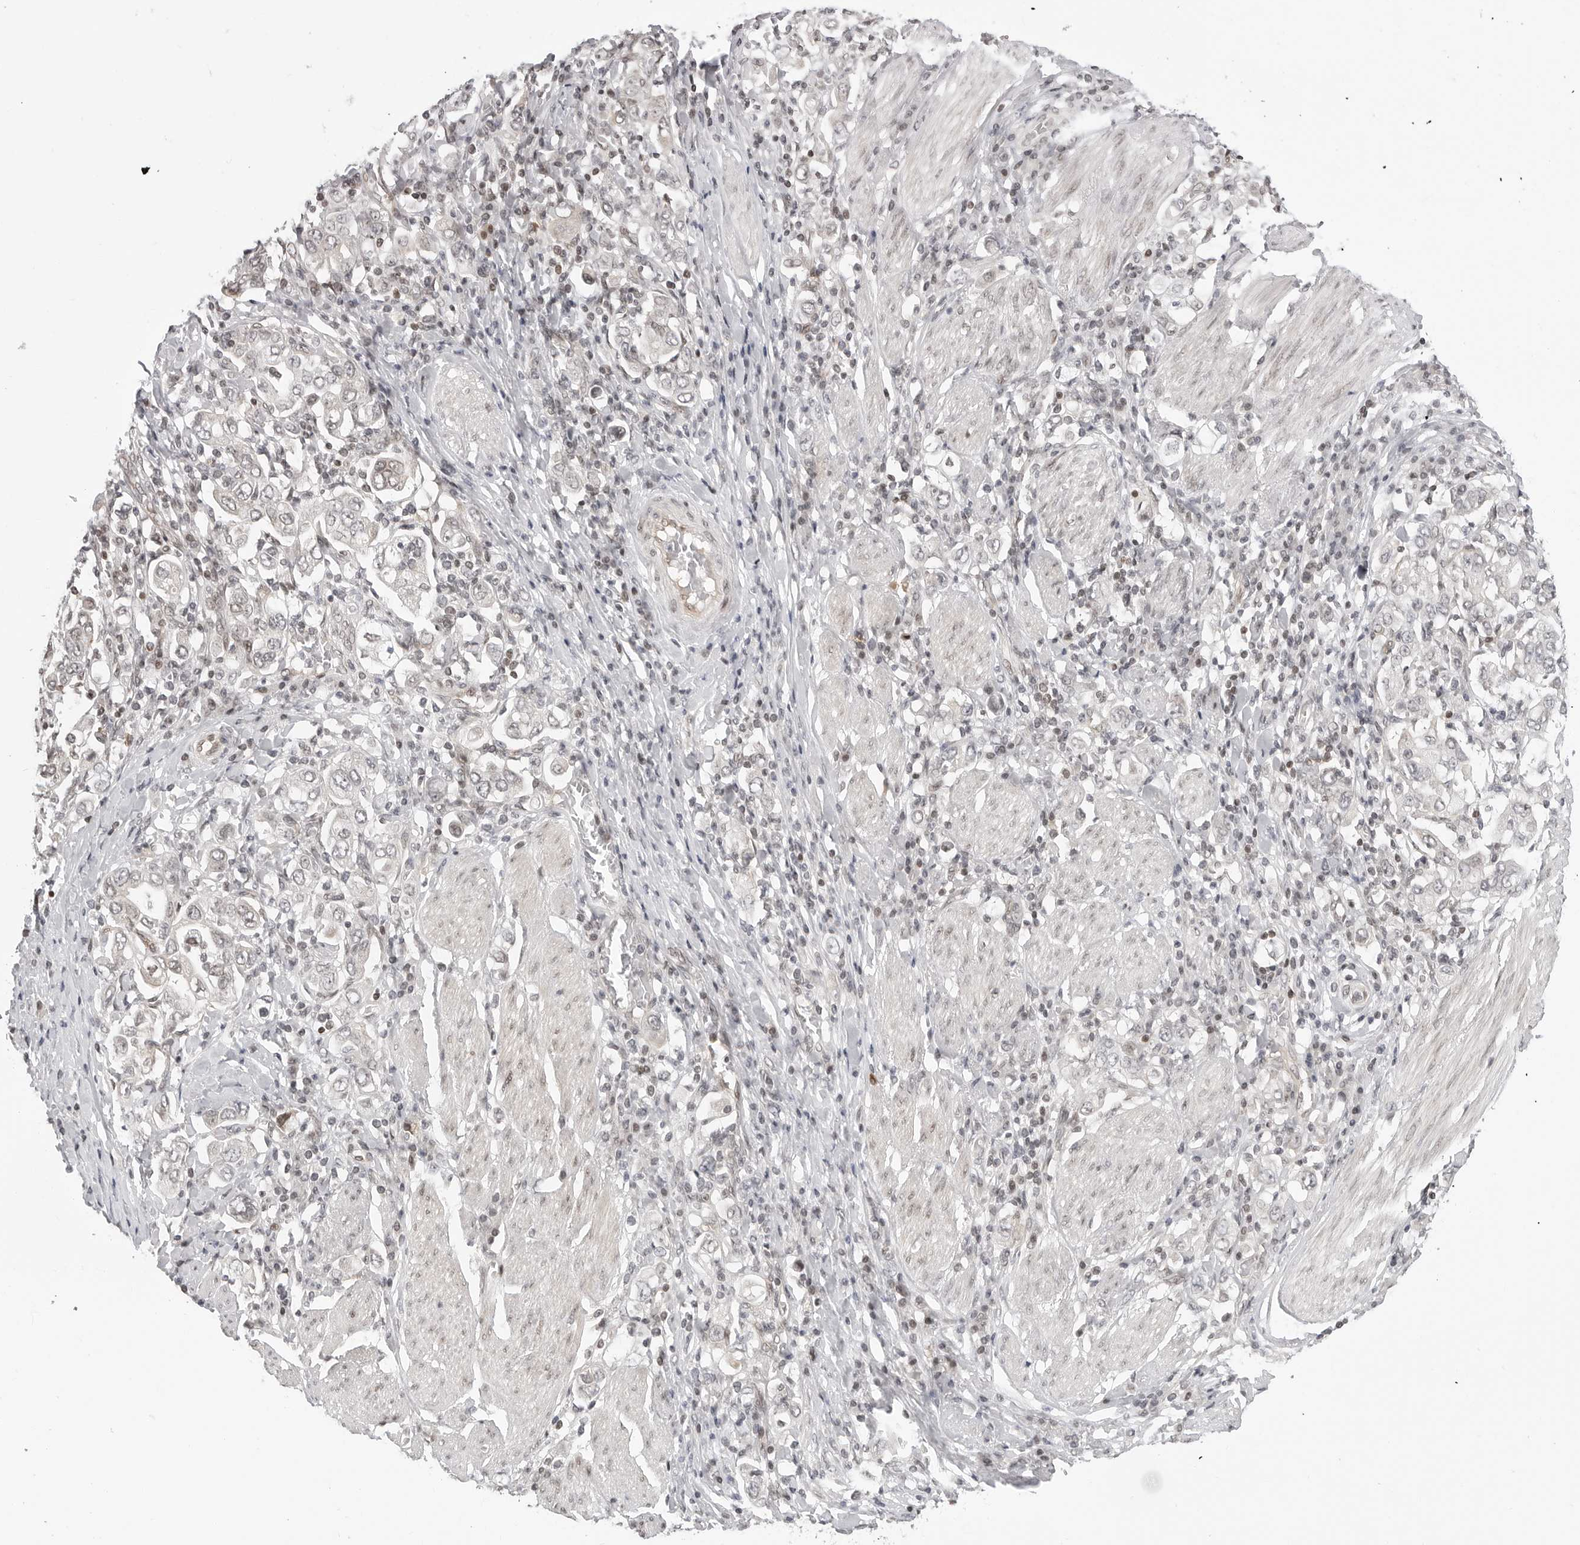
{"staining": {"intensity": "weak", "quantity": "<25%", "location": "nuclear"}, "tissue": "stomach cancer", "cell_type": "Tumor cells", "image_type": "cancer", "snomed": [{"axis": "morphology", "description": "Adenocarcinoma, NOS"}, {"axis": "topography", "description": "Stomach, upper"}], "caption": "This is an IHC micrograph of stomach cancer. There is no expression in tumor cells.", "gene": "C8orf33", "patient": {"sex": "male", "age": 62}}